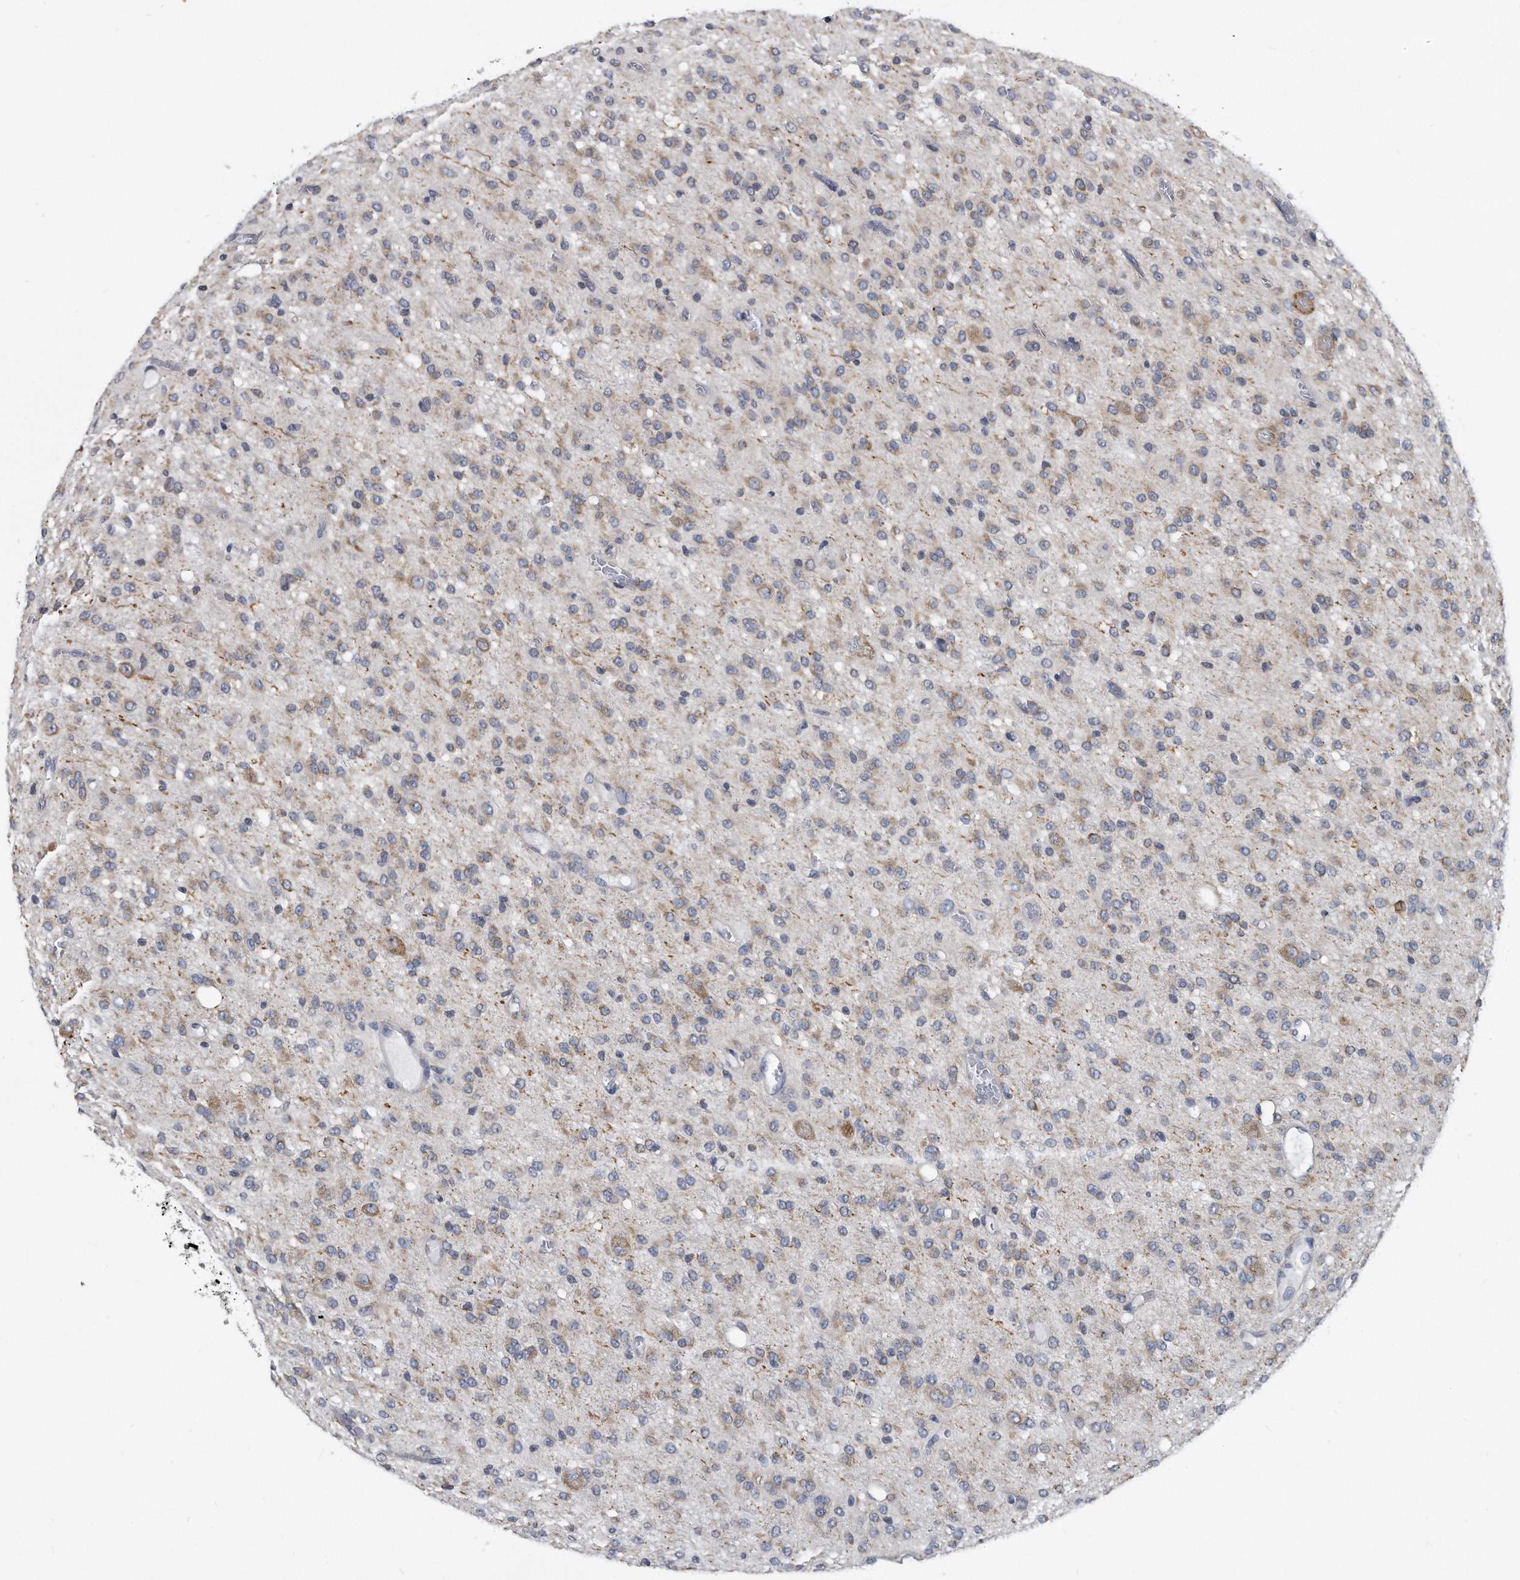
{"staining": {"intensity": "weak", "quantity": "25%-75%", "location": "cytoplasmic/membranous"}, "tissue": "glioma", "cell_type": "Tumor cells", "image_type": "cancer", "snomed": [{"axis": "morphology", "description": "Glioma, malignant, High grade"}, {"axis": "topography", "description": "Brain"}], "caption": "High-power microscopy captured an immunohistochemistry histopathology image of malignant glioma (high-grade), revealing weak cytoplasmic/membranous staining in about 25%-75% of tumor cells.", "gene": "CCDC47", "patient": {"sex": "female", "age": 59}}